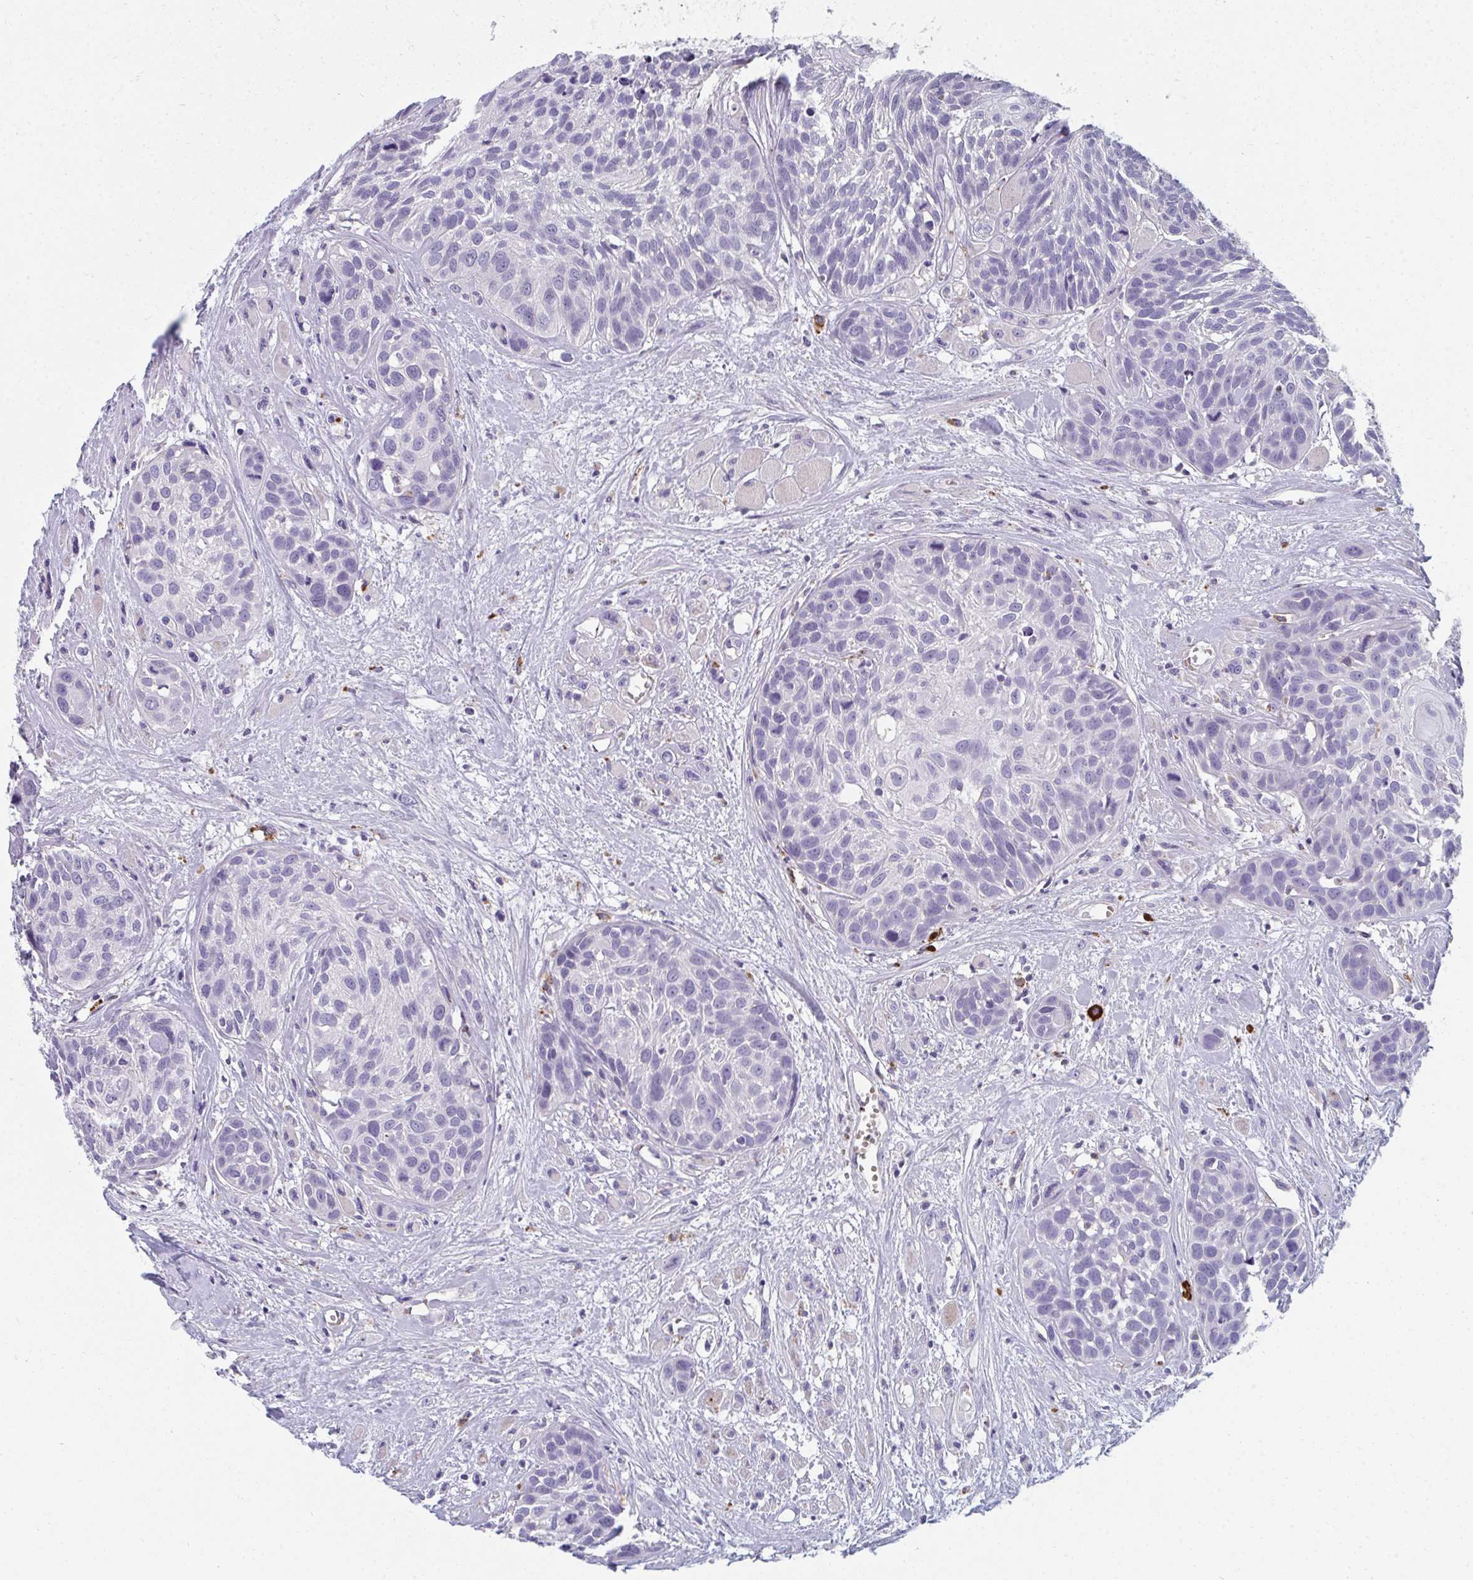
{"staining": {"intensity": "negative", "quantity": "none", "location": "none"}, "tissue": "head and neck cancer", "cell_type": "Tumor cells", "image_type": "cancer", "snomed": [{"axis": "morphology", "description": "Squamous cell carcinoma, NOS"}, {"axis": "topography", "description": "Head-Neck"}], "caption": "Immunohistochemistry (IHC) histopathology image of human head and neck squamous cell carcinoma stained for a protein (brown), which displays no positivity in tumor cells.", "gene": "EIF1AD", "patient": {"sex": "female", "age": 50}}